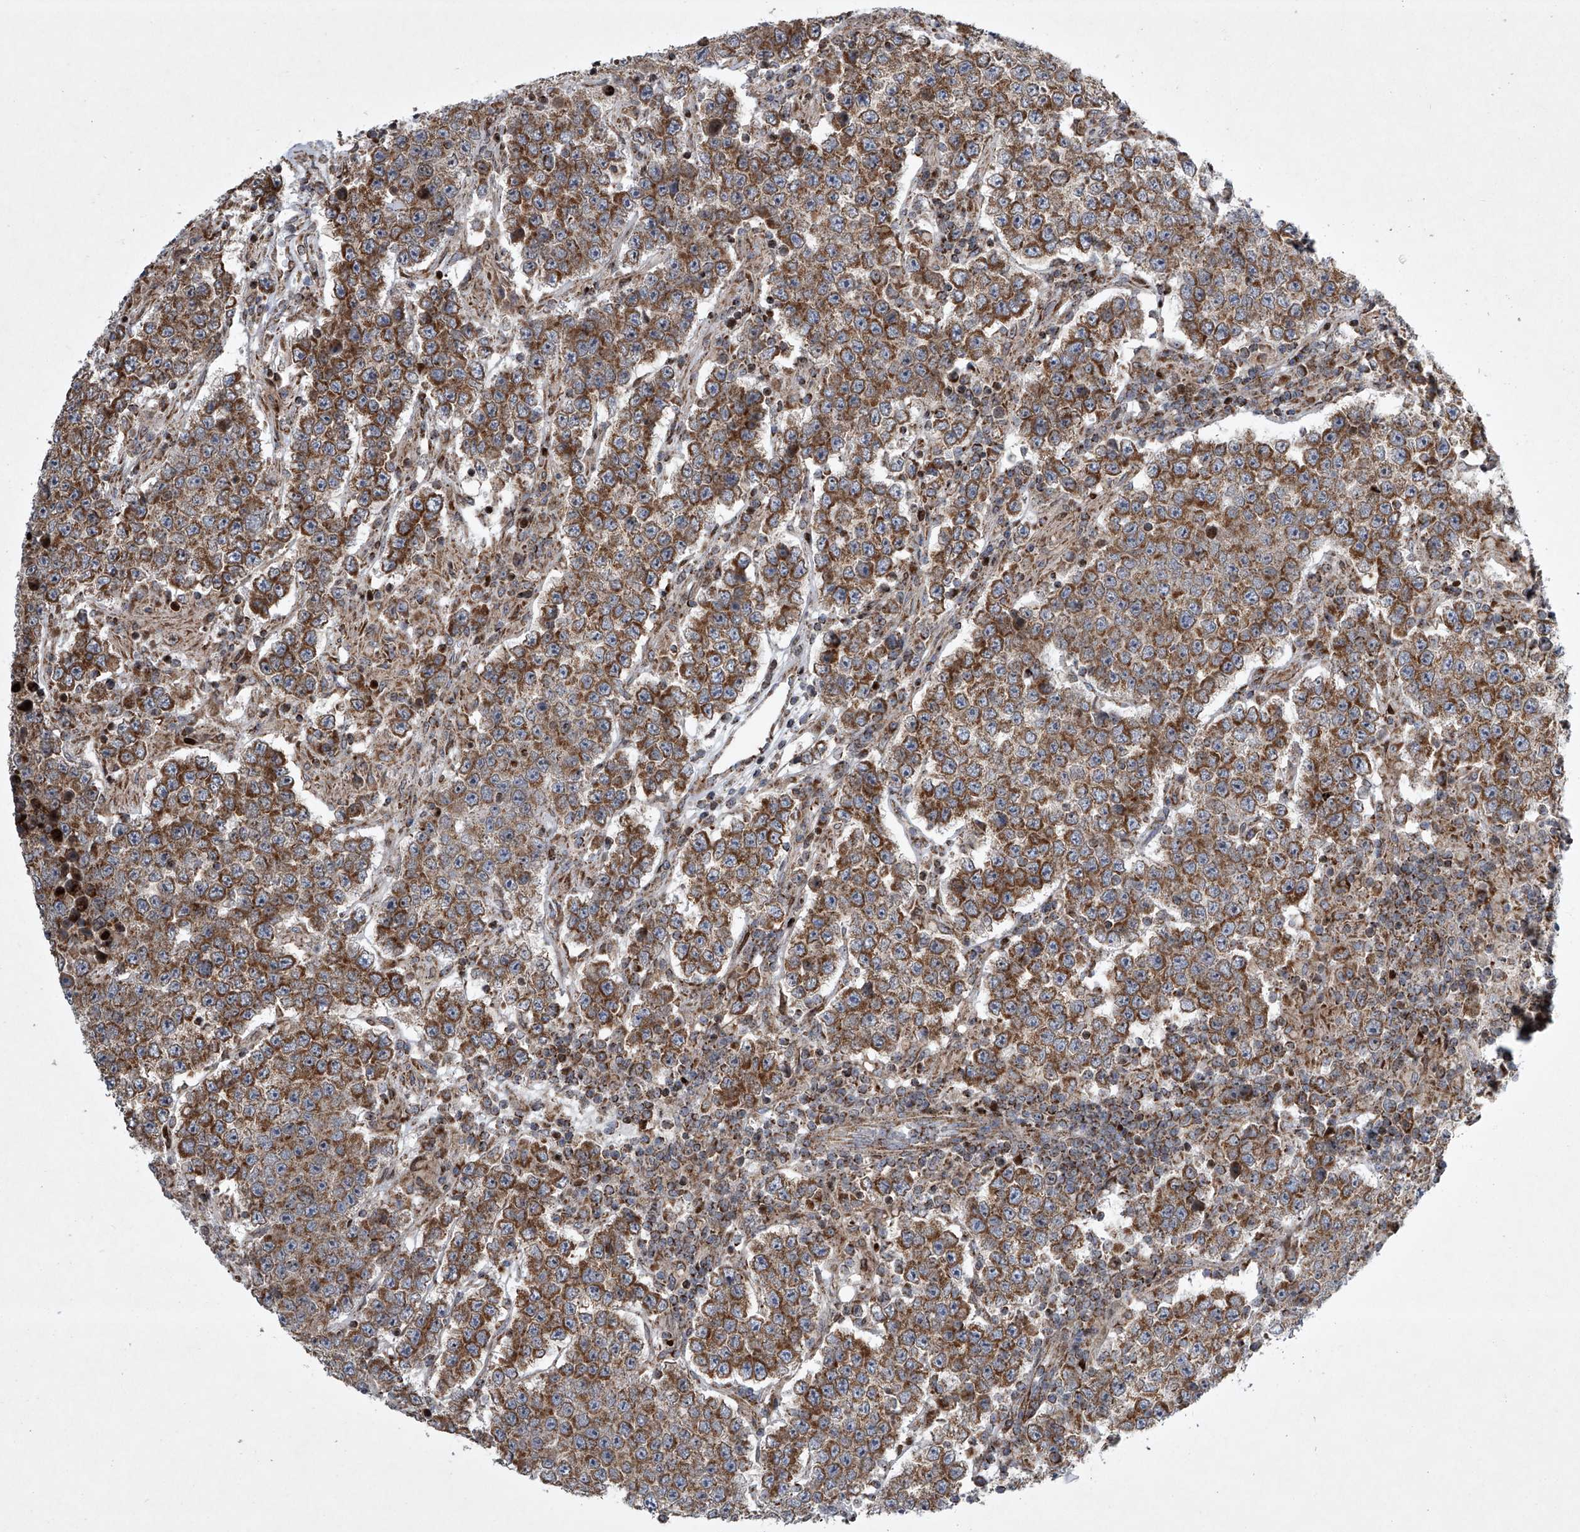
{"staining": {"intensity": "moderate", "quantity": ">75%", "location": "cytoplasmic/membranous"}, "tissue": "testis cancer", "cell_type": "Tumor cells", "image_type": "cancer", "snomed": [{"axis": "morphology", "description": "Normal tissue, NOS"}, {"axis": "morphology", "description": "Urothelial carcinoma, High grade"}, {"axis": "morphology", "description": "Seminoma, NOS"}, {"axis": "morphology", "description": "Carcinoma, Embryonal, NOS"}, {"axis": "topography", "description": "Urinary bladder"}, {"axis": "topography", "description": "Testis"}], "caption": "Immunohistochemical staining of embryonal carcinoma (testis) reveals medium levels of moderate cytoplasmic/membranous protein positivity in approximately >75% of tumor cells. The staining was performed using DAB (3,3'-diaminobenzidine), with brown indicating positive protein expression. Nuclei are stained blue with hematoxylin.", "gene": "STRADA", "patient": {"sex": "male", "age": 41}}